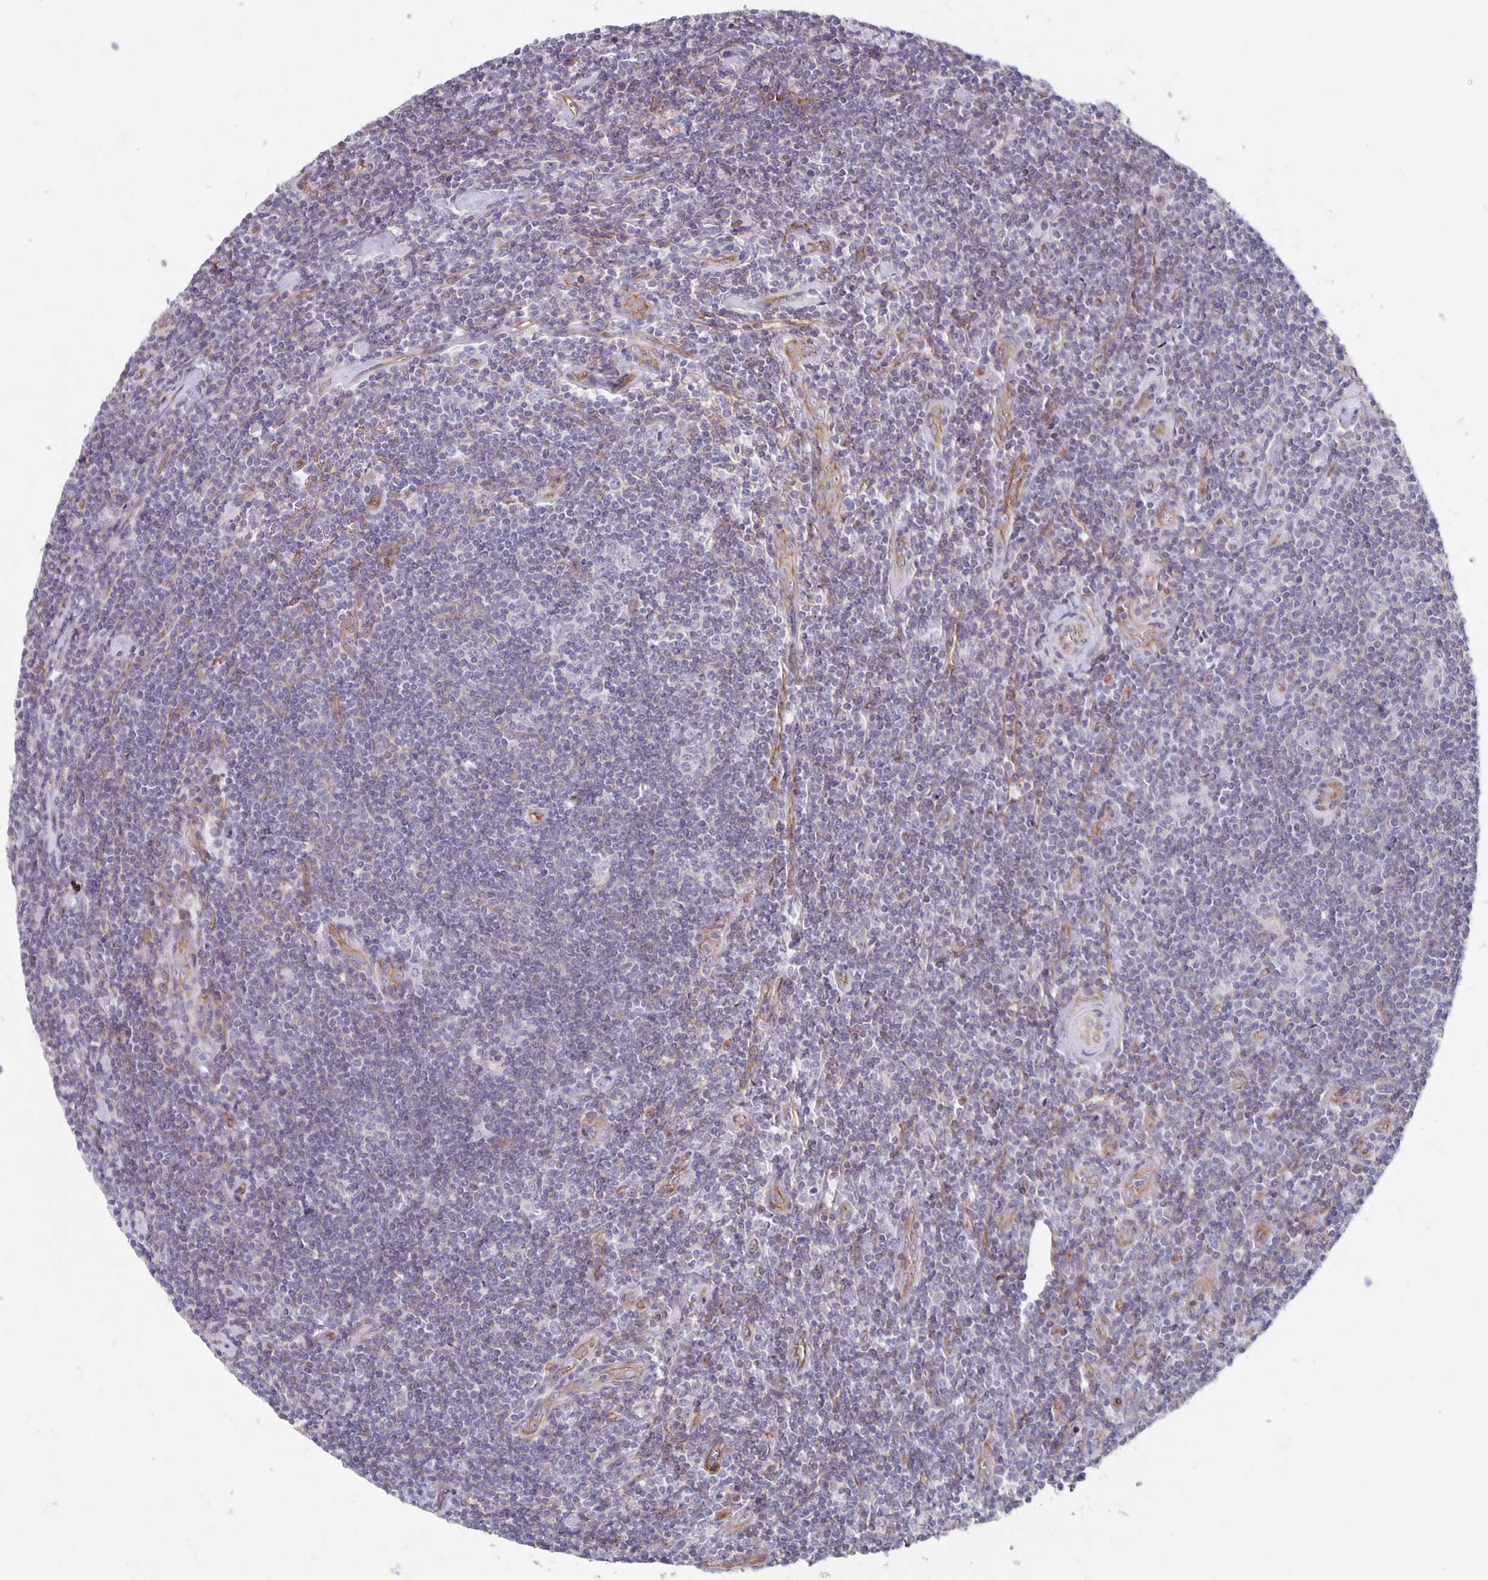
{"staining": {"intensity": "negative", "quantity": "none", "location": "none"}, "tissue": "lymphoma", "cell_type": "Tumor cells", "image_type": "cancer", "snomed": [{"axis": "morphology", "description": "Hodgkin's disease, NOS"}, {"axis": "topography", "description": "Lymph node"}], "caption": "DAB immunohistochemical staining of lymphoma reveals no significant staining in tumor cells.", "gene": "PPP1R3E", "patient": {"sex": "male", "age": 40}}